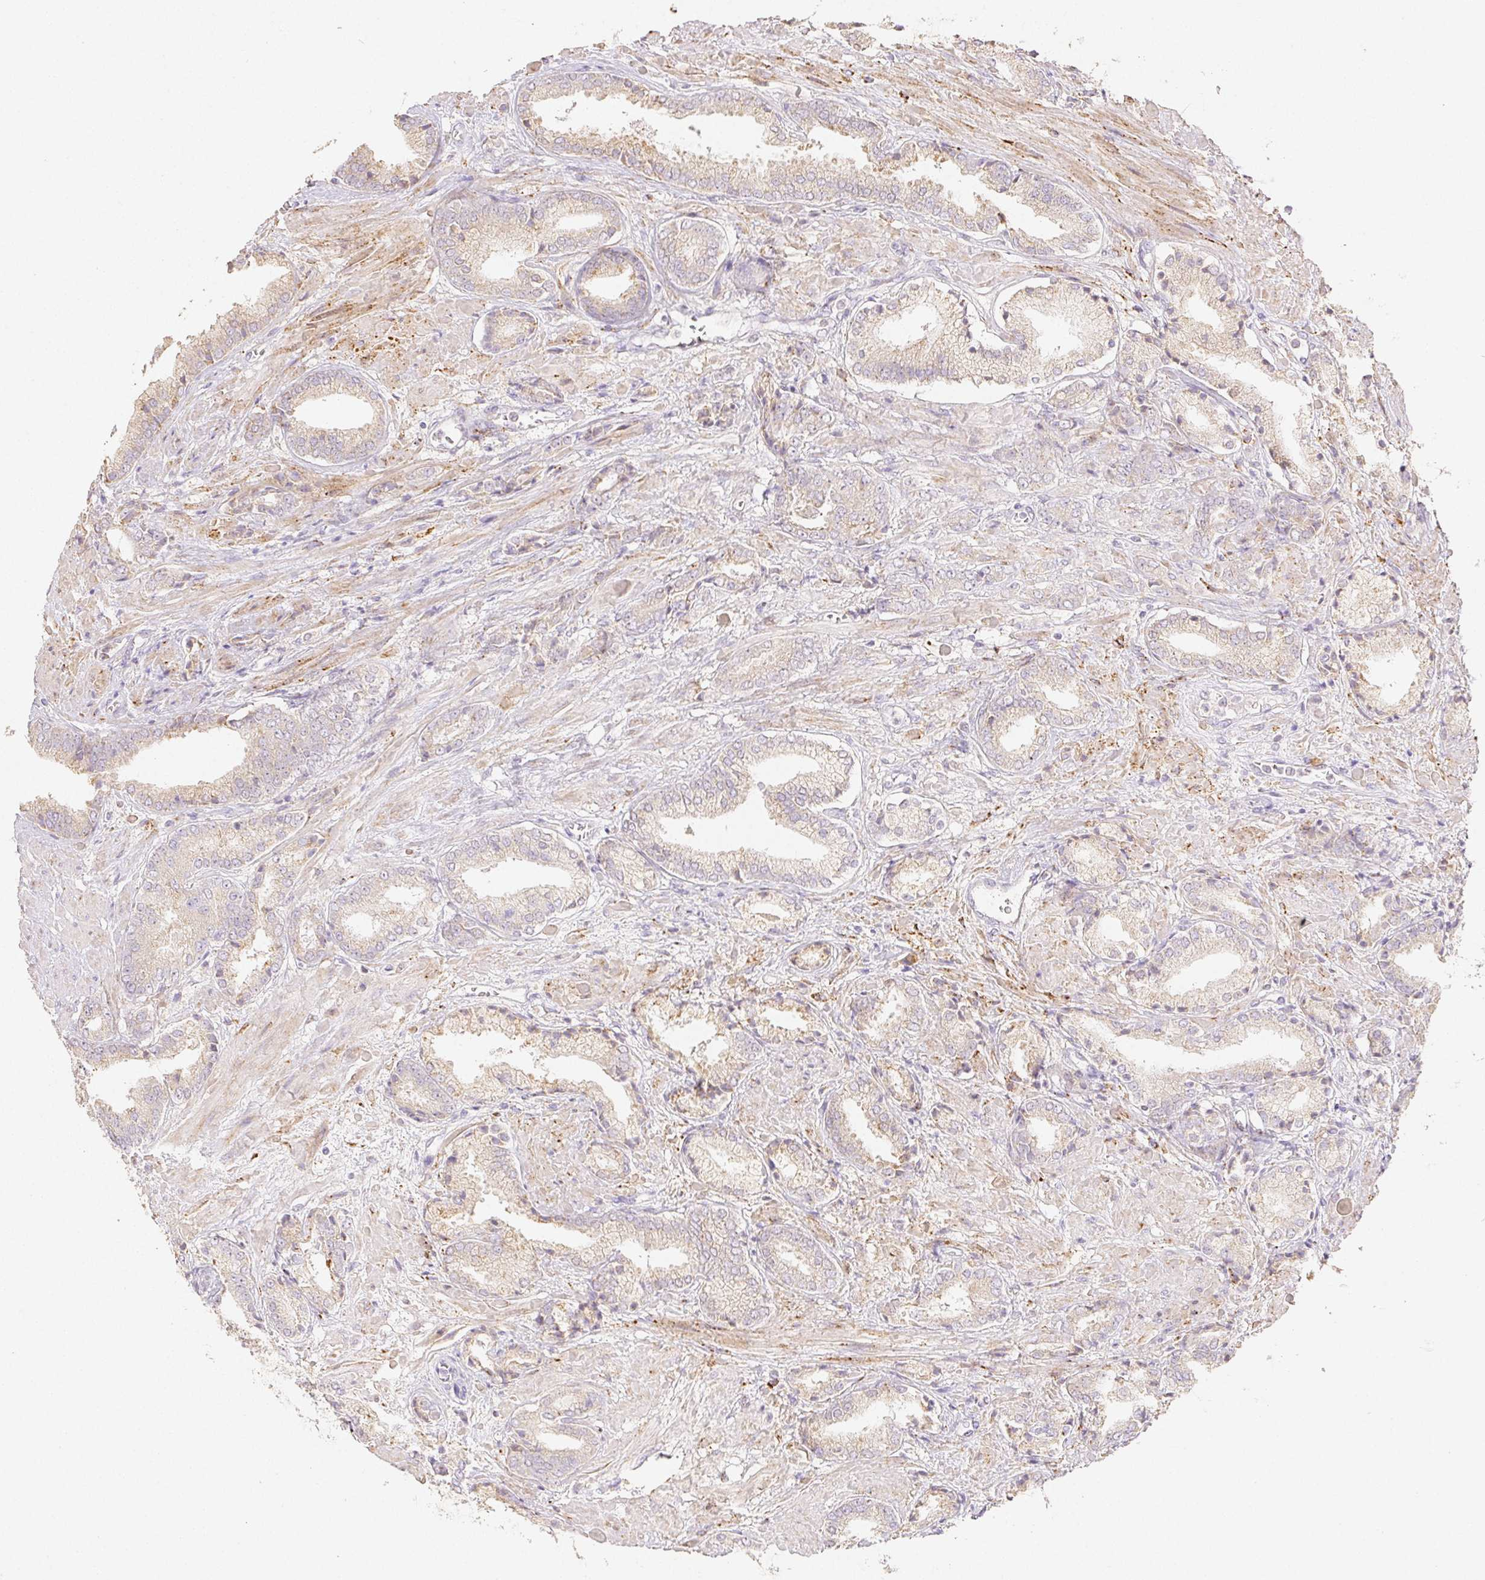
{"staining": {"intensity": "weak", "quantity": "25%-75%", "location": "cytoplasmic/membranous"}, "tissue": "prostate cancer", "cell_type": "Tumor cells", "image_type": "cancer", "snomed": [{"axis": "morphology", "description": "Adenocarcinoma, High grade"}, {"axis": "topography", "description": "Prostate"}], "caption": "A histopathology image showing weak cytoplasmic/membranous staining in approximately 25%-75% of tumor cells in prostate high-grade adenocarcinoma, as visualized by brown immunohistochemical staining.", "gene": "ACVR1B", "patient": {"sex": "male", "age": 56}}